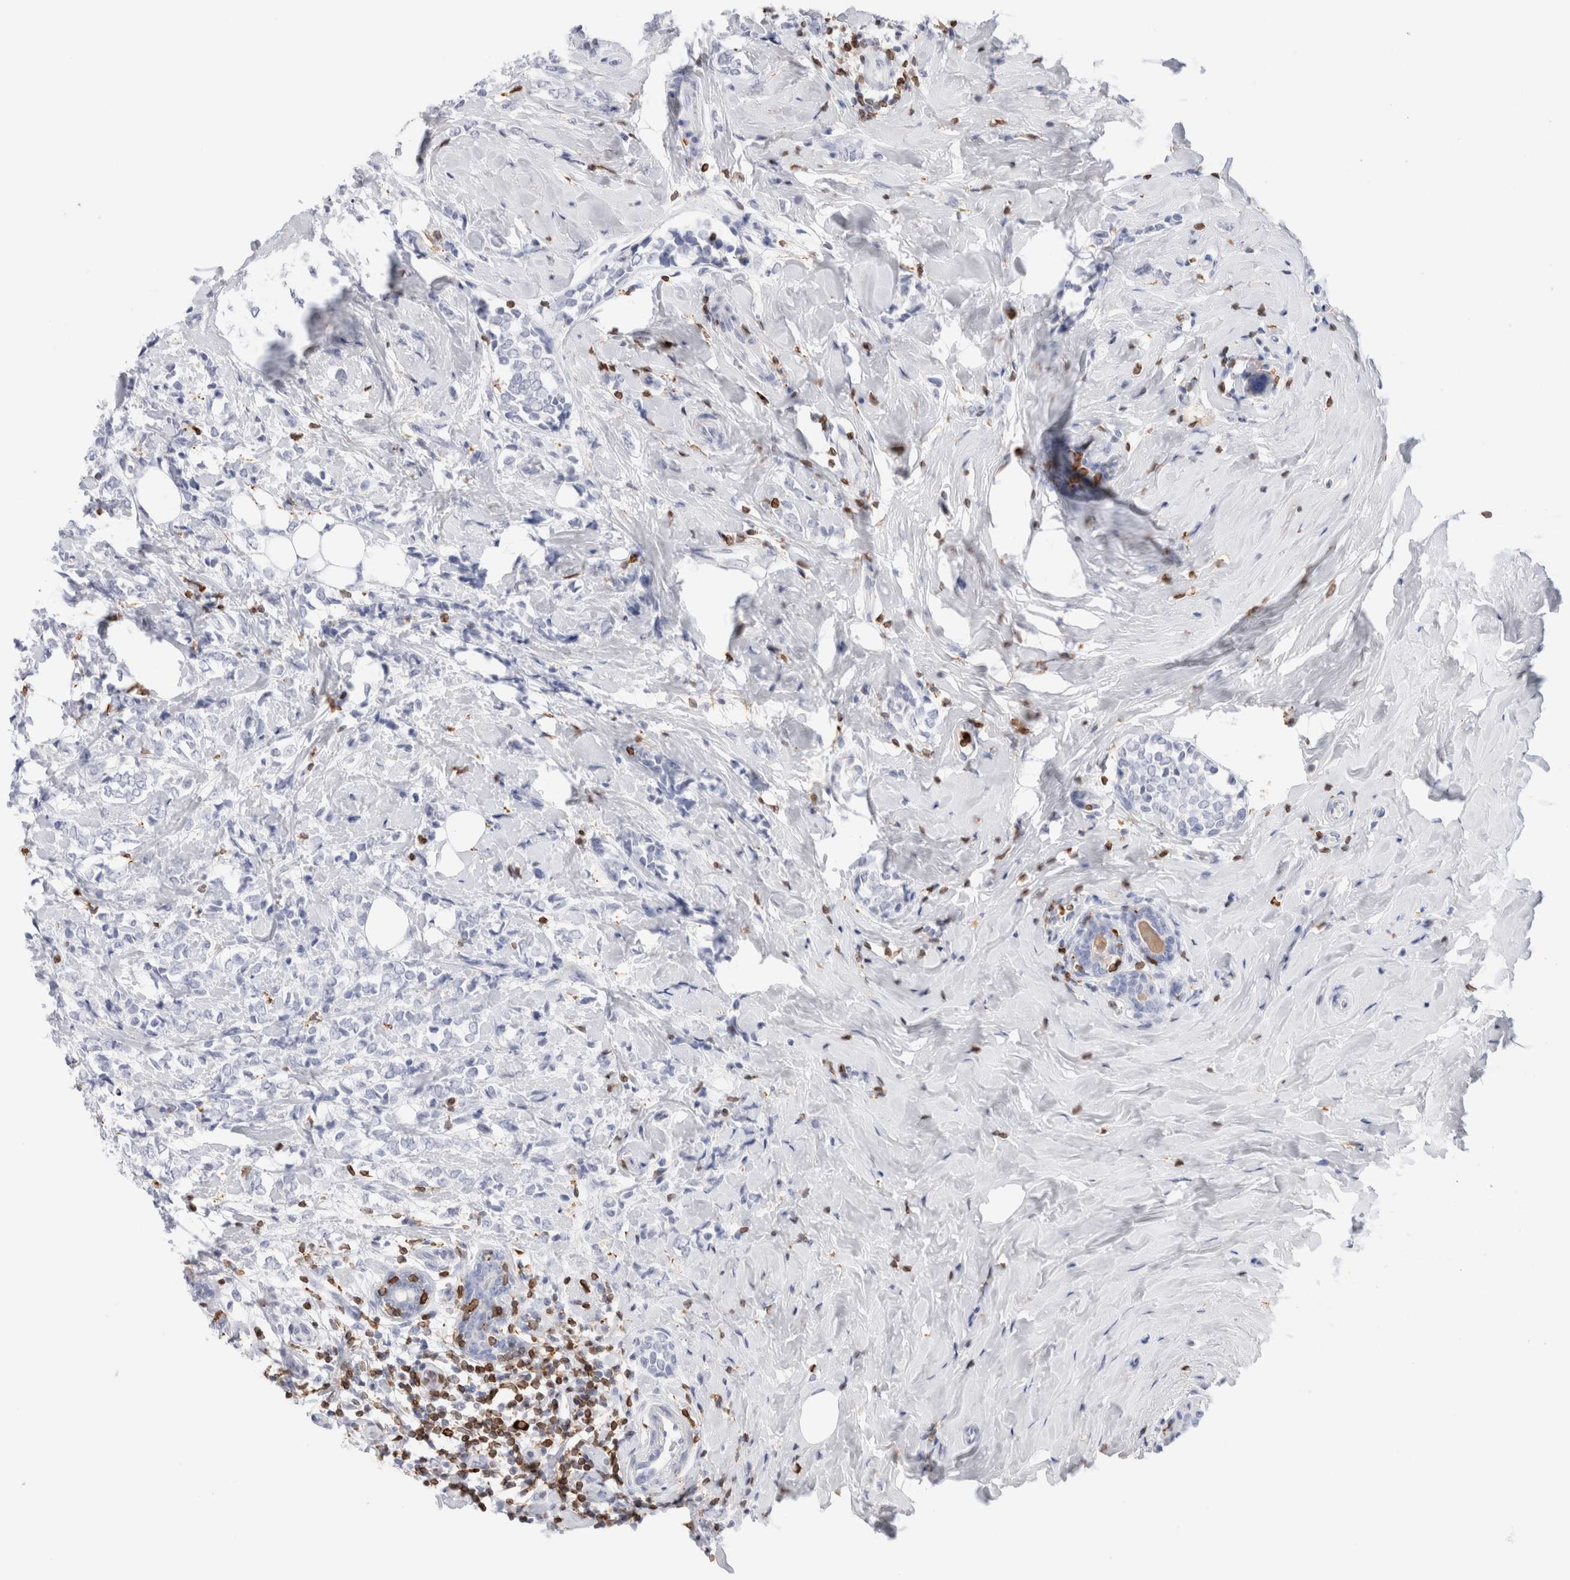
{"staining": {"intensity": "negative", "quantity": "none", "location": "none"}, "tissue": "breast cancer", "cell_type": "Tumor cells", "image_type": "cancer", "snomed": [{"axis": "morphology", "description": "Normal tissue, NOS"}, {"axis": "morphology", "description": "Lobular carcinoma"}, {"axis": "topography", "description": "Breast"}], "caption": "DAB (3,3'-diaminobenzidine) immunohistochemical staining of human breast cancer (lobular carcinoma) shows no significant expression in tumor cells.", "gene": "ALOX5AP", "patient": {"sex": "female", "age": 47}}